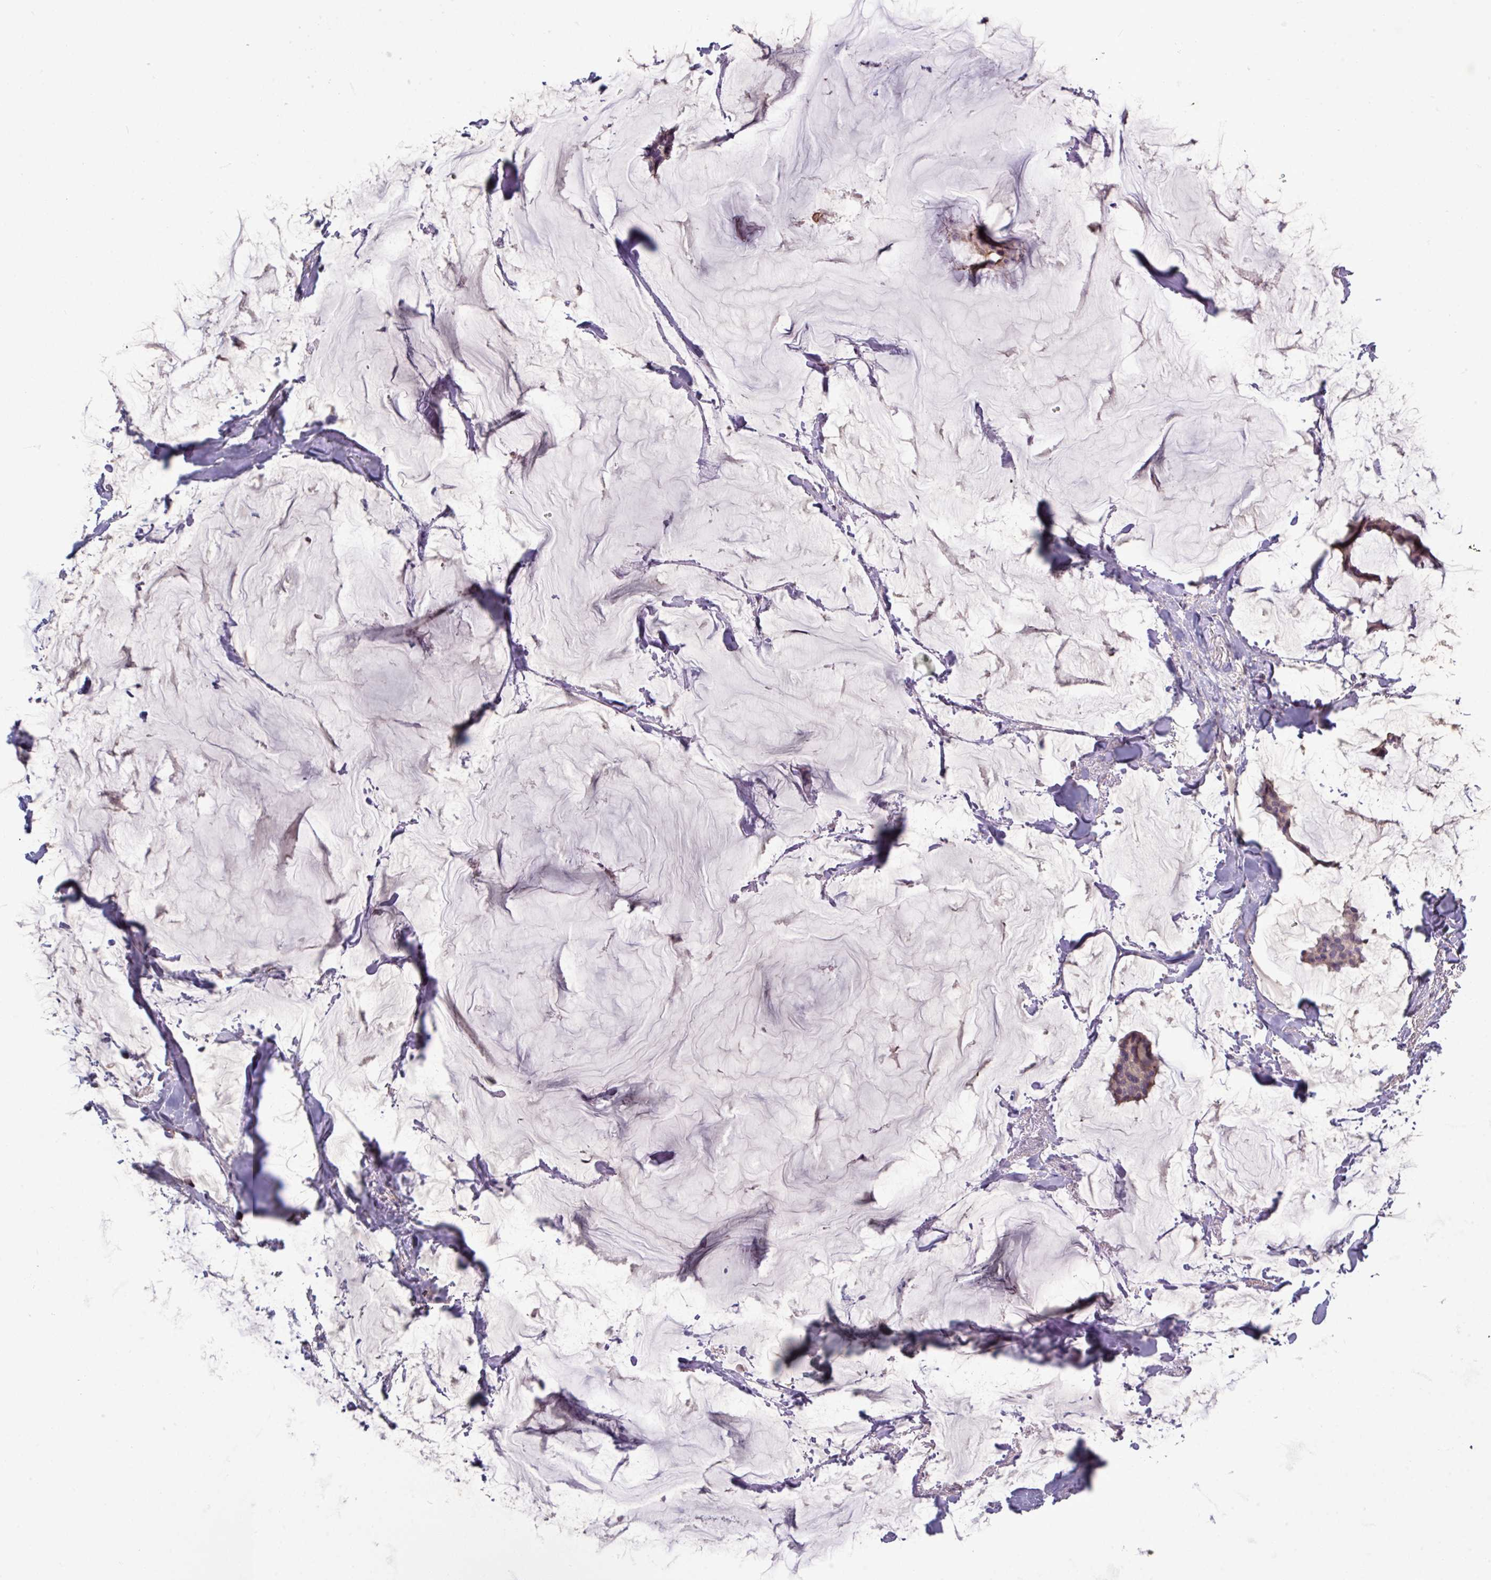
{"staining": {"intensity": "negative", "quantity": "none", "location": "none"}, "tissue": "breast cancer", "cell_type": "Tumor cells", "image_type": "cancer", "snomed": [{"axis": "morphology", "description": "Duct carcinoma"}, {"axis": "topography", "description": "Breast"}], "caption": "Image shows no protein staining in tumor cells of invasive ductal carcinoma (breast) tissue.", "gene": "TMEM62", "patient": {"sex": "female", "age": 93}}